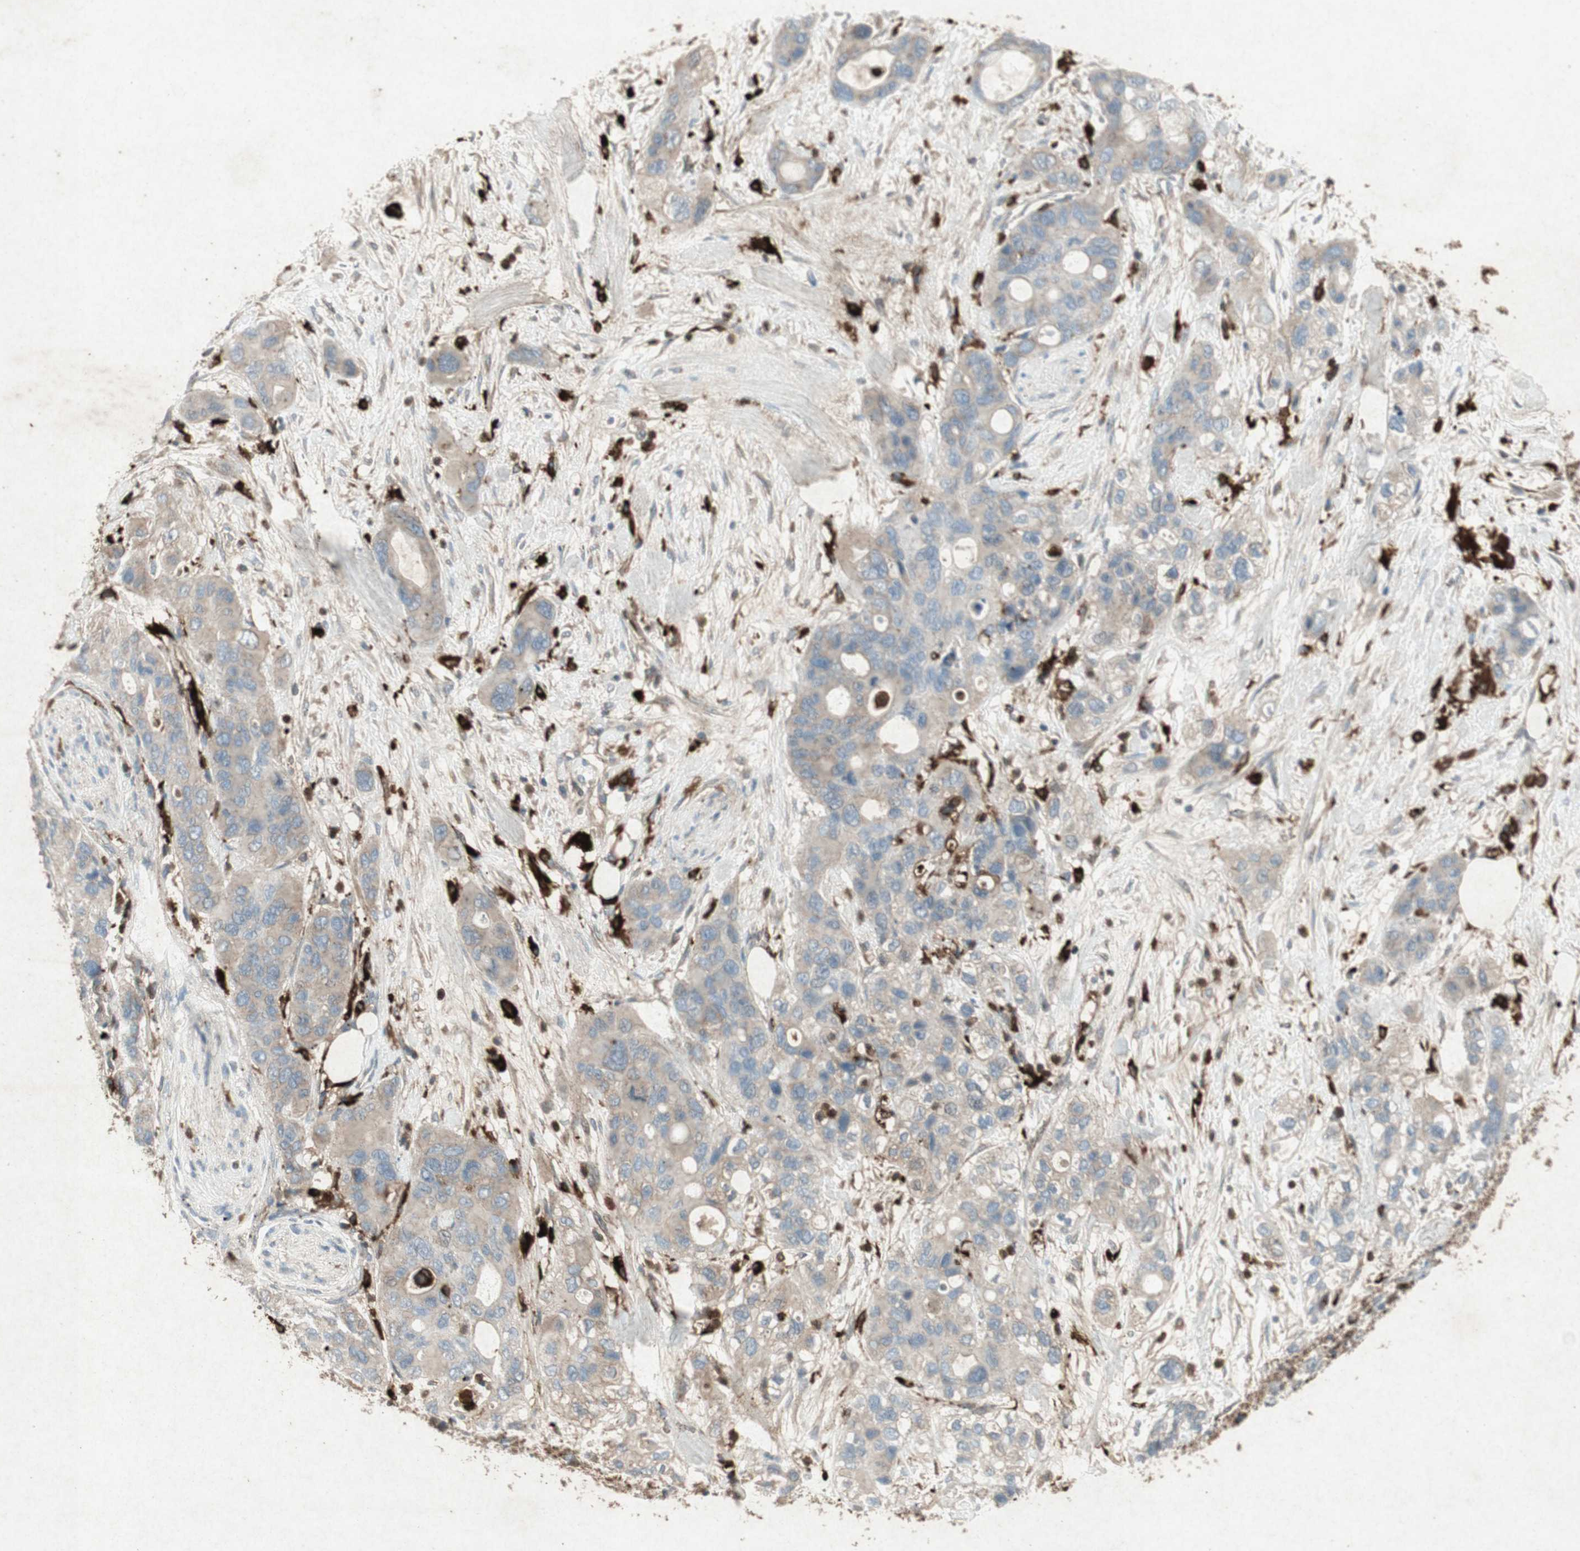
{"staining": {"intensity": "weak", "quantity": "25%-75%", "location": "cytoplasmic/membranous"}, "tissue": "pancreatic cancer", "cell_type": "Tumor cells", "image_type": "cancer", "snomed": [{"axis": "morphology", "description": "Adenocarcinoma, NOS"}, {"axis": "topography", "description": "Pancreas"}], "caption": "Human pancreatic cancer stained with a brown dye reveals weak cytoplasmic/membranous positive staining in approximately 25%-75% of tumor cells.", "gene": "TYROBP", "patient": {"sex": "female", "age": 71}}